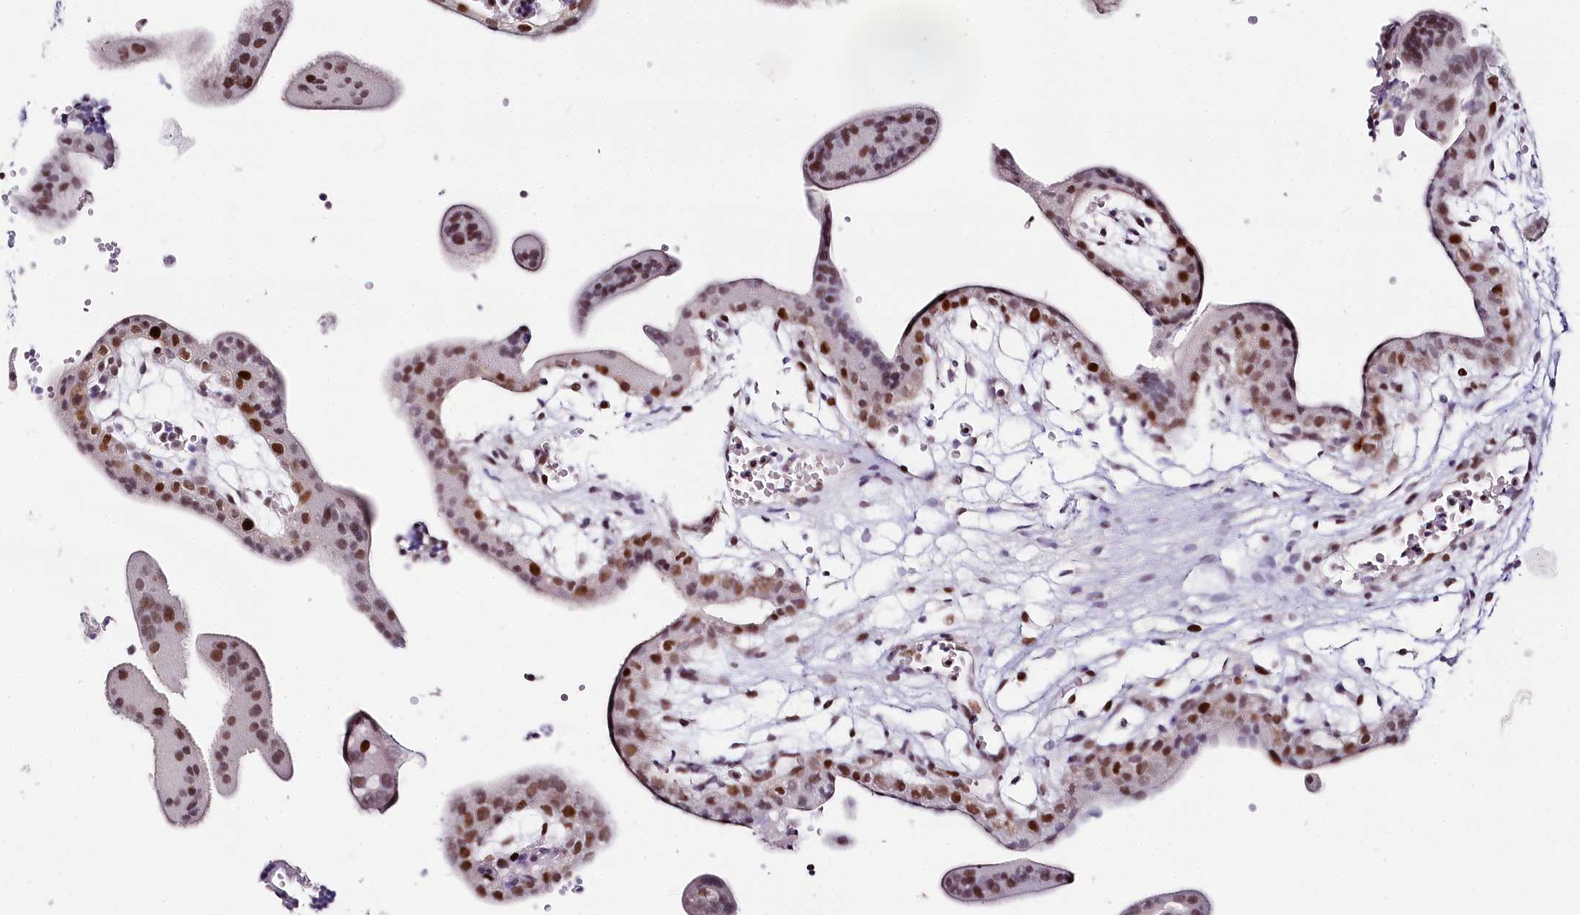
{"staining": {"intensity": "weak", "quantity": ">75%", "location": "nuclear"}, "tissue": "placenta", "cell_type": "Decidual cells", "image_type": "normal", "snomed": [{"axis": "morphology", "description": "Normal tissue, NOS"}, {"axis": "topography", "description": "Placenta"}], "caption": "An image of human placenta stained for a protein displays weak nuclear brown staining in decidual cells. (DAB (3,3'-diaminobenzidine) = brown stain, brightfield microscopy at high magnification).", "gene": "TP53", "patient": {"sex": "female", "age": 18}}